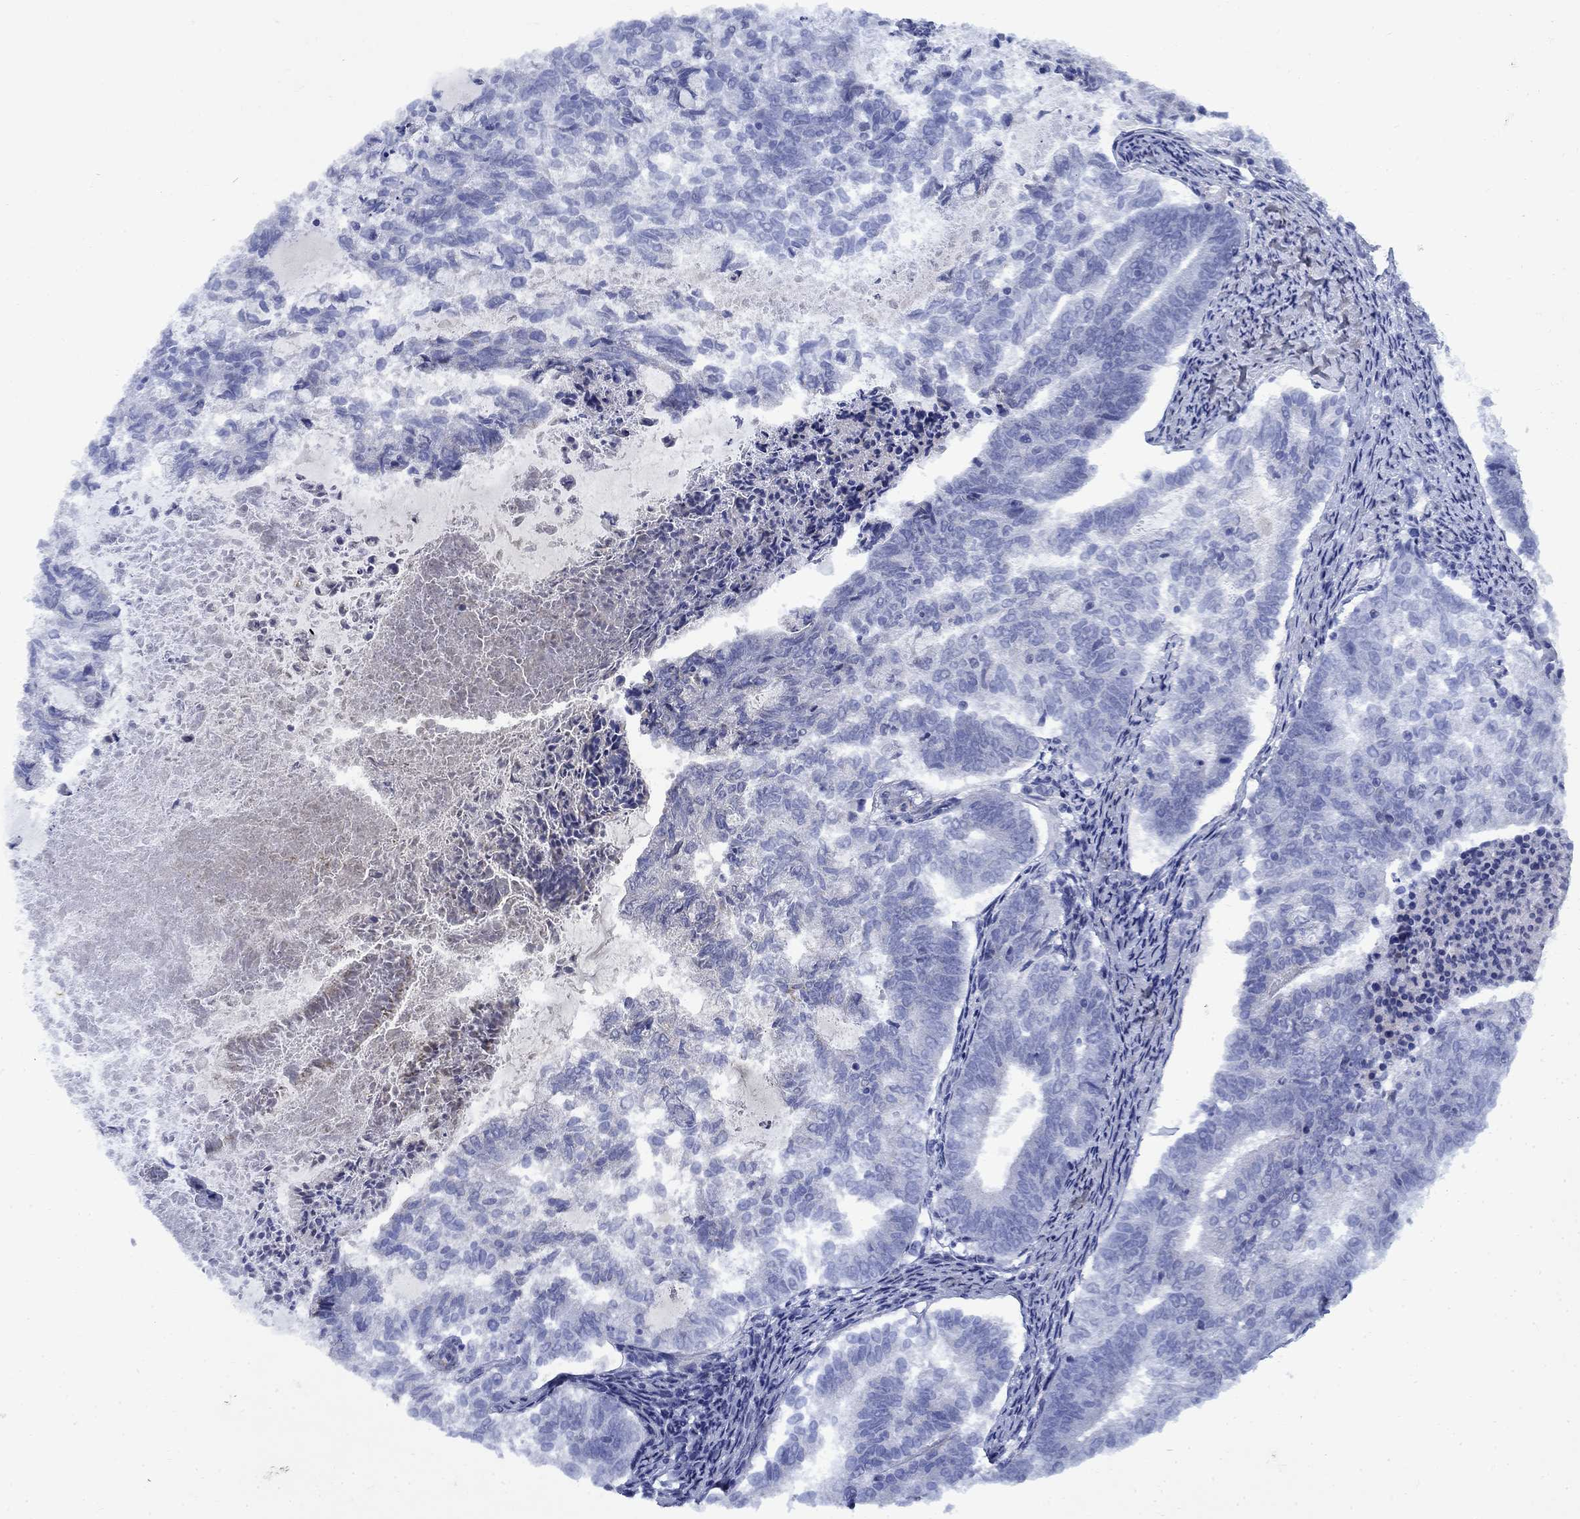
{"staining": {"intensity": "negative", "quantity": "none", "location": "none"}, "tissue": "endometrial cancer", "cell_type": "Tumor cells", "image_type": "cancer", "snomed": [{"axis": "morphology", "description": "Adenocarcinoma, NOS"}, {"axis": "topography", "description": "Endometrium"}], "caption": "Protein analysis of endometrial cancer (adenocarcinoma) reveals no significant positivity in tumor cells.", "gene": "STAB2", "patient": {"sex": "female", "age": 65}}